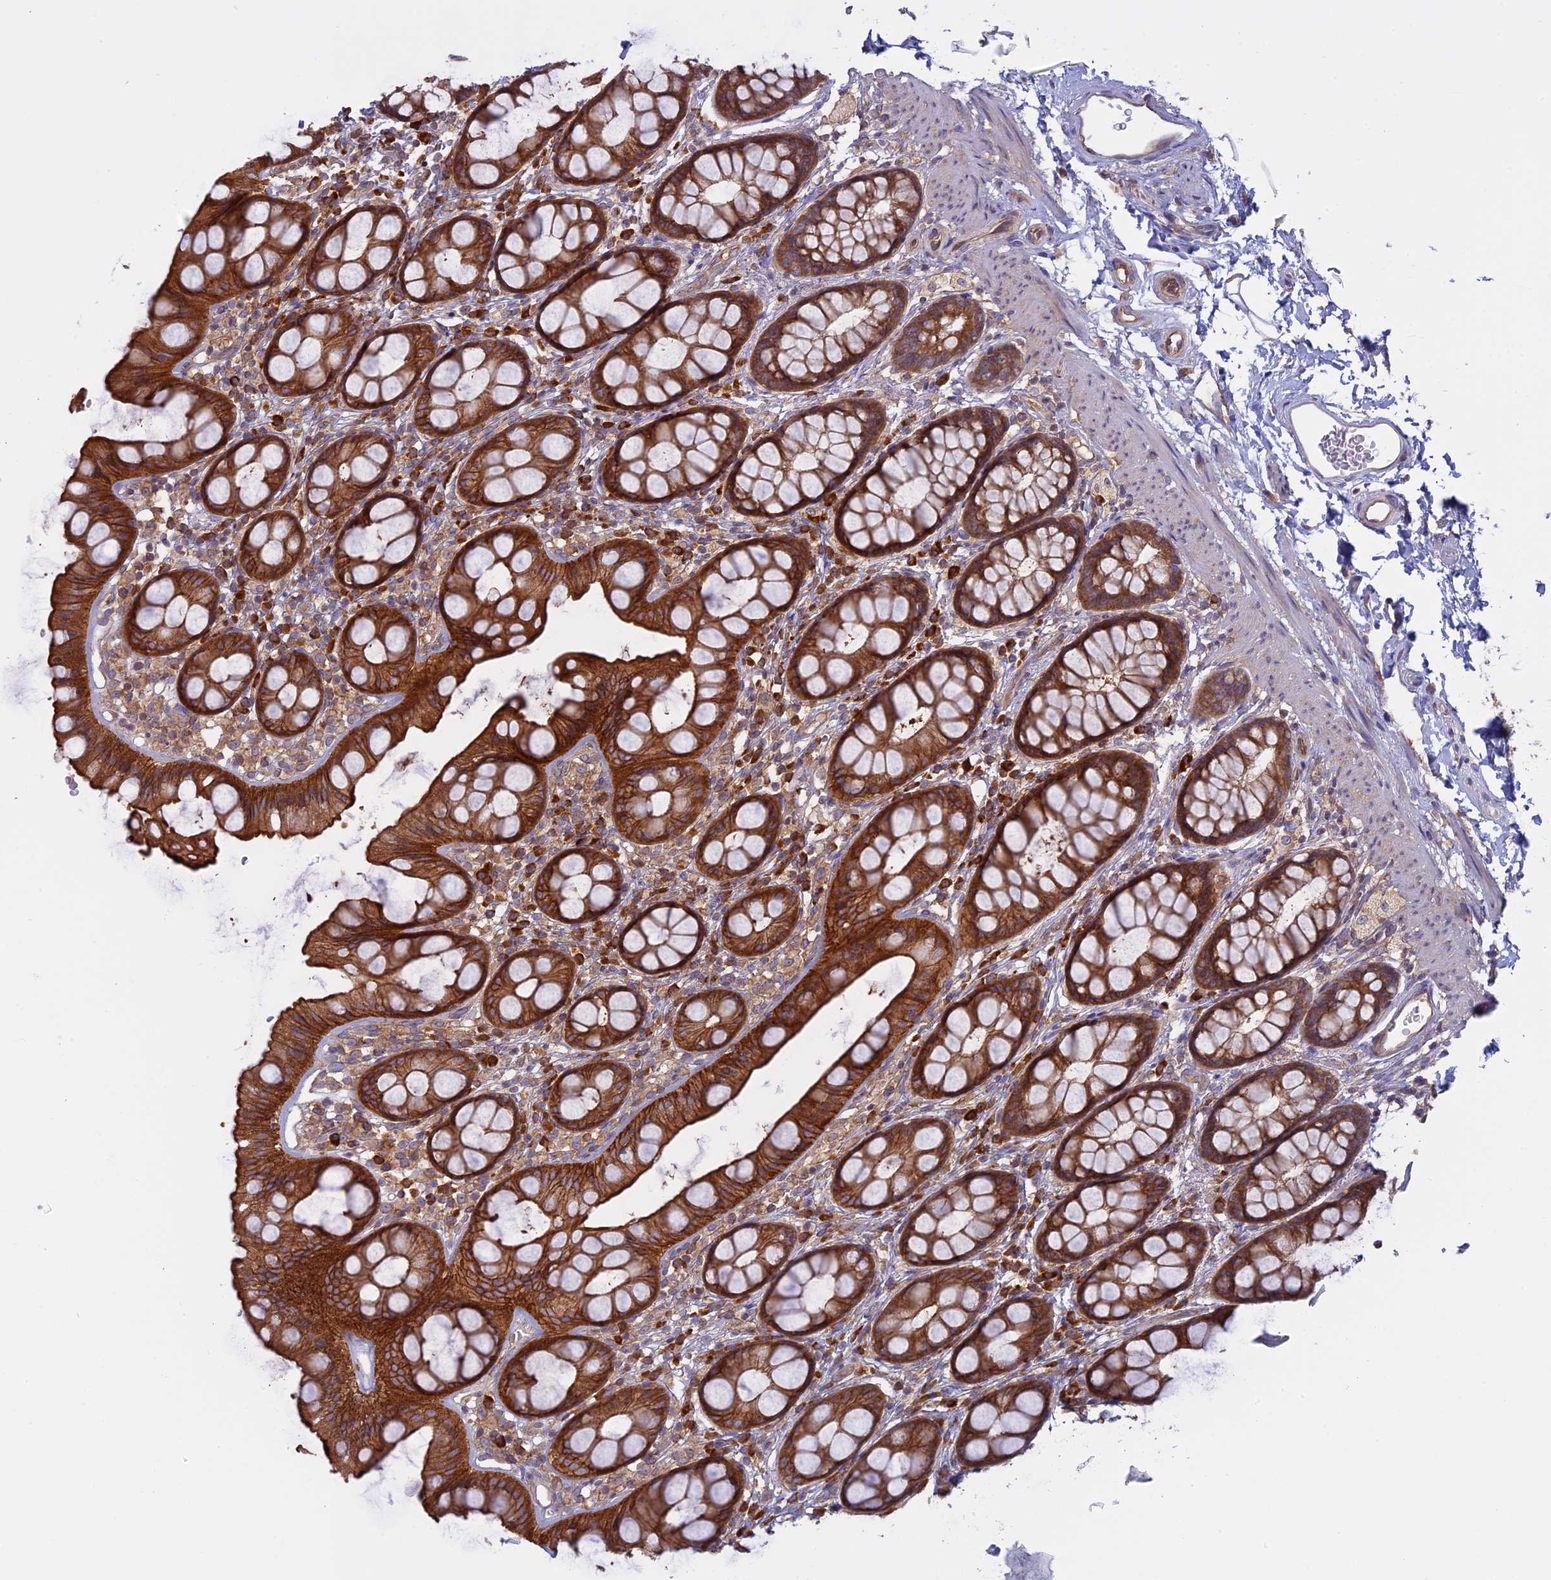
{"staining": {"intensity": "strong", "quantity": ">75%", "location": "cytoplasmic/membranous"}, "tissue": "rectum", "cell_type": "Glandular cells", "image_type": "normal", "snomed": [{"axis": "morphology", "description": "Normal tissue, NOS"}, {"axis": "topography", "description": "Rectum"}], "caption": "Immunohistochemical staining of normal human rectum shows strong cytoplasmic/membranous protein staining in about >75% of glandular cells.", "gene": "TMEM208", "patient": {"sex": "female", "age": 65}}